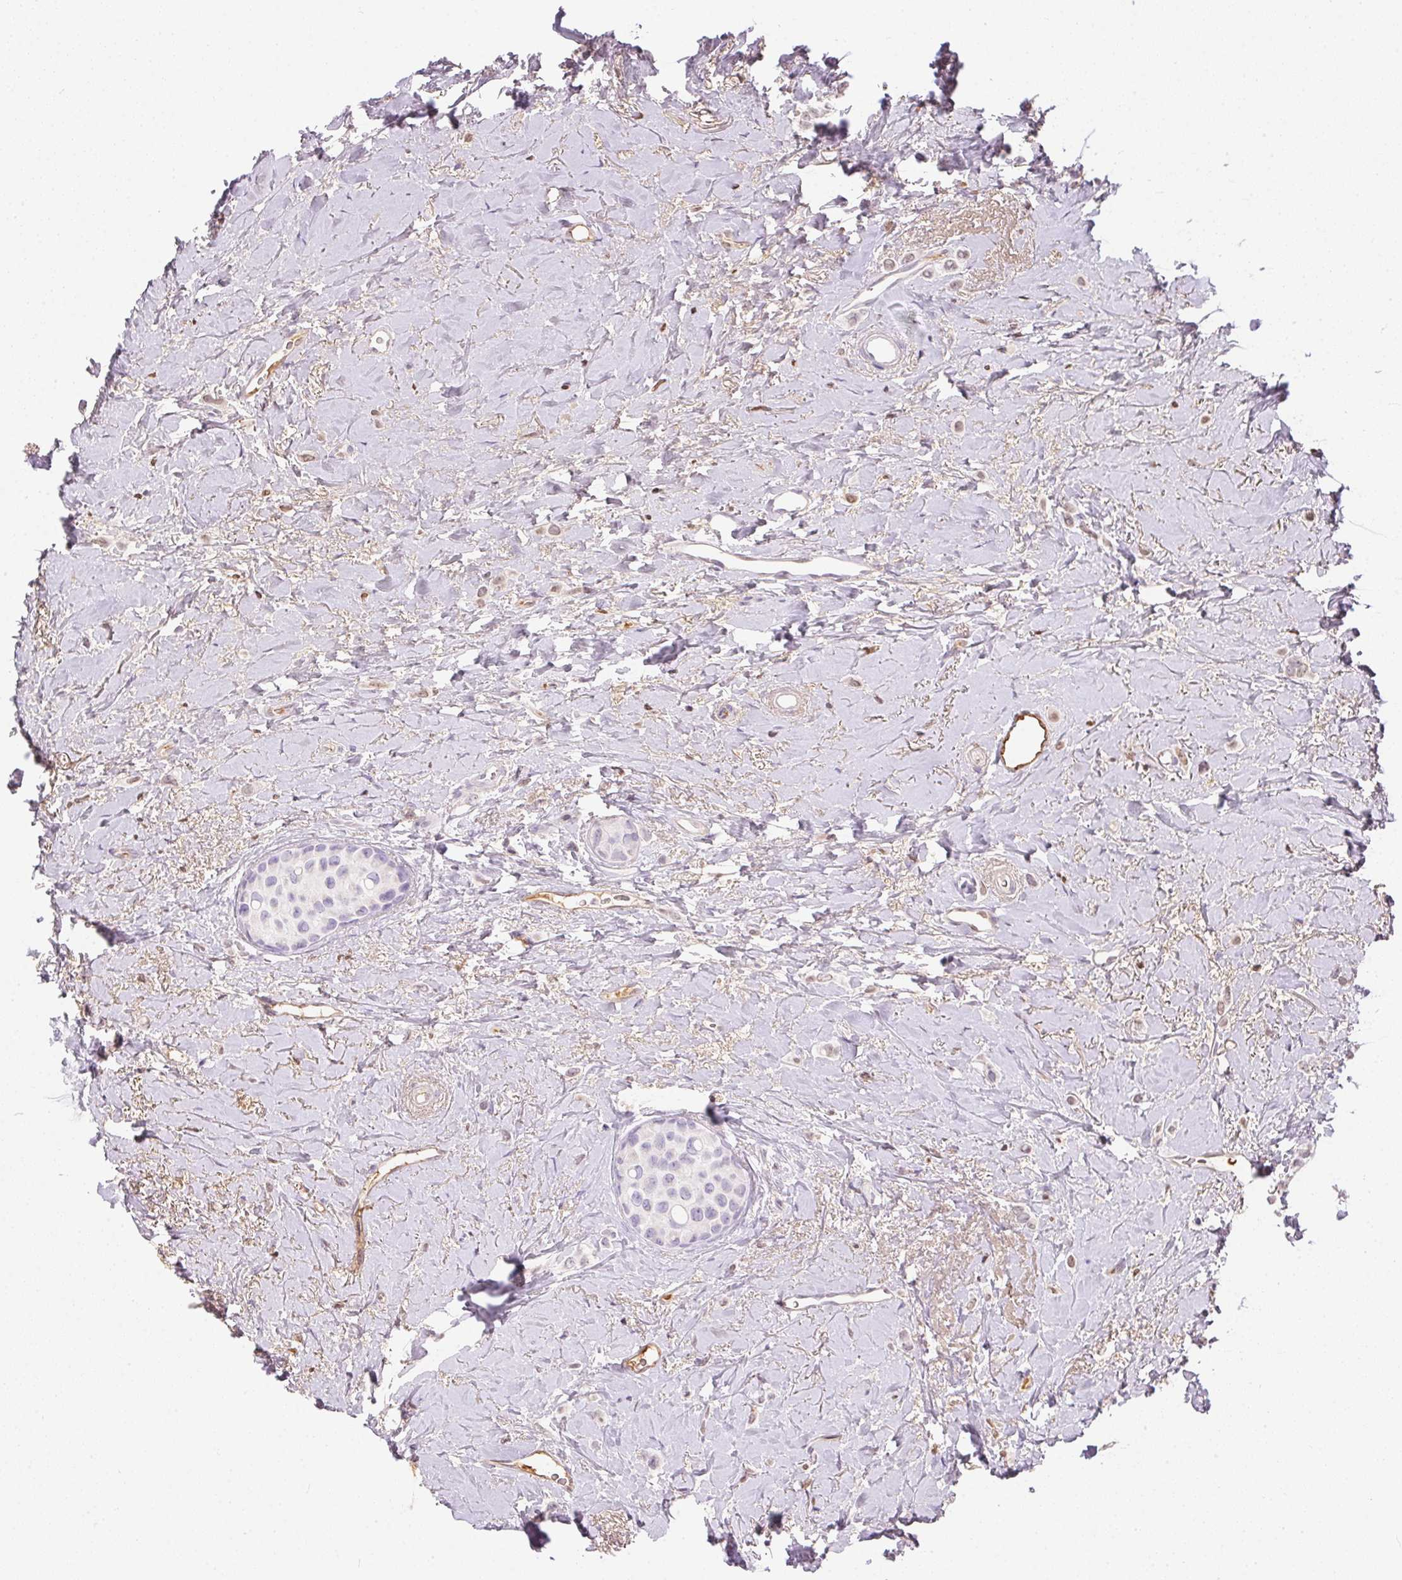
{"staining": {"intensity": "negative", "quantity": "none", "location": "none"}, "tissue": "breast cancer", "cell_type": "Tumor cells", "image_type": "cancer", "snomed": [{"axis": "morphology", "description": "Lobular carcinoma"}, {"axis": "topography", "description": "Breast"}], "caption": "Immunohistochemistry (IHC) image of breast lobular carcinoma stained for a protein (brown), which displays no expression in tumor cells. (DAB (3,3'-diaminobenzidine) IHC visualized using brightfield microscopy, high magnification).", "gene": "ORM1", "patient": {"sex": "female", "age": 66}}